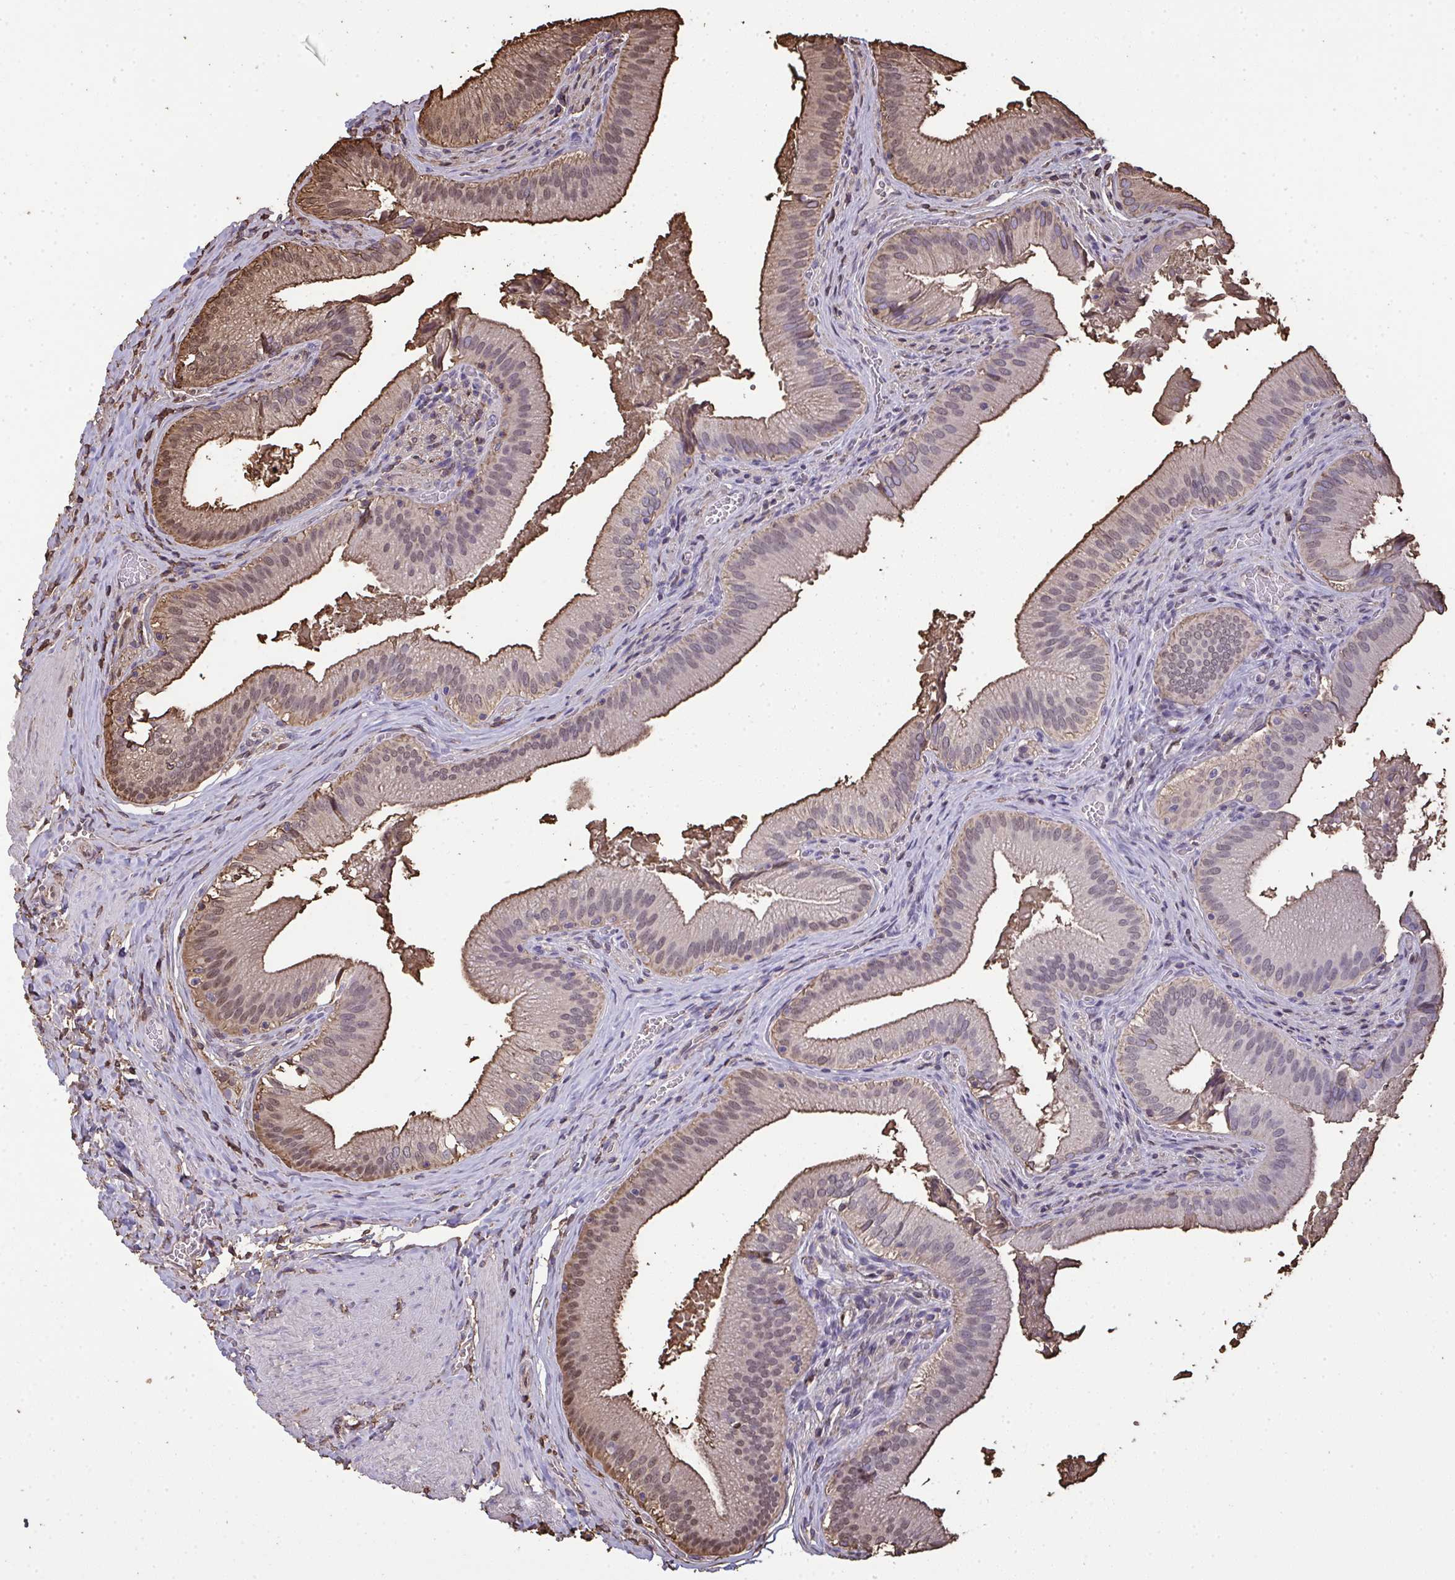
{"staining": {"intensity": "moderate", "quantity": ">75%", "location": "cytoplasmic/membranous"}, "tissue": "gallbladder", "cell_type": "Glandular cells", "image_type": "normal", "snomed": [{"axis": "morphology", "description": "Normal tissue, NOS"}, {"axis": "topography", "description": "Gallbladder"}, {"axis": "topography", "description": "Peripheral nerve tissue"}], "caption": "An immunohistochemistry photomicrograph of unremarkable tissue is shown. Protein staining in brown labels moderate cytoplasmic/membranous positivity in gallbladder within glandular cells.", "gene": "ANXA5", "patient": {"sex": "male", "age": 17}}